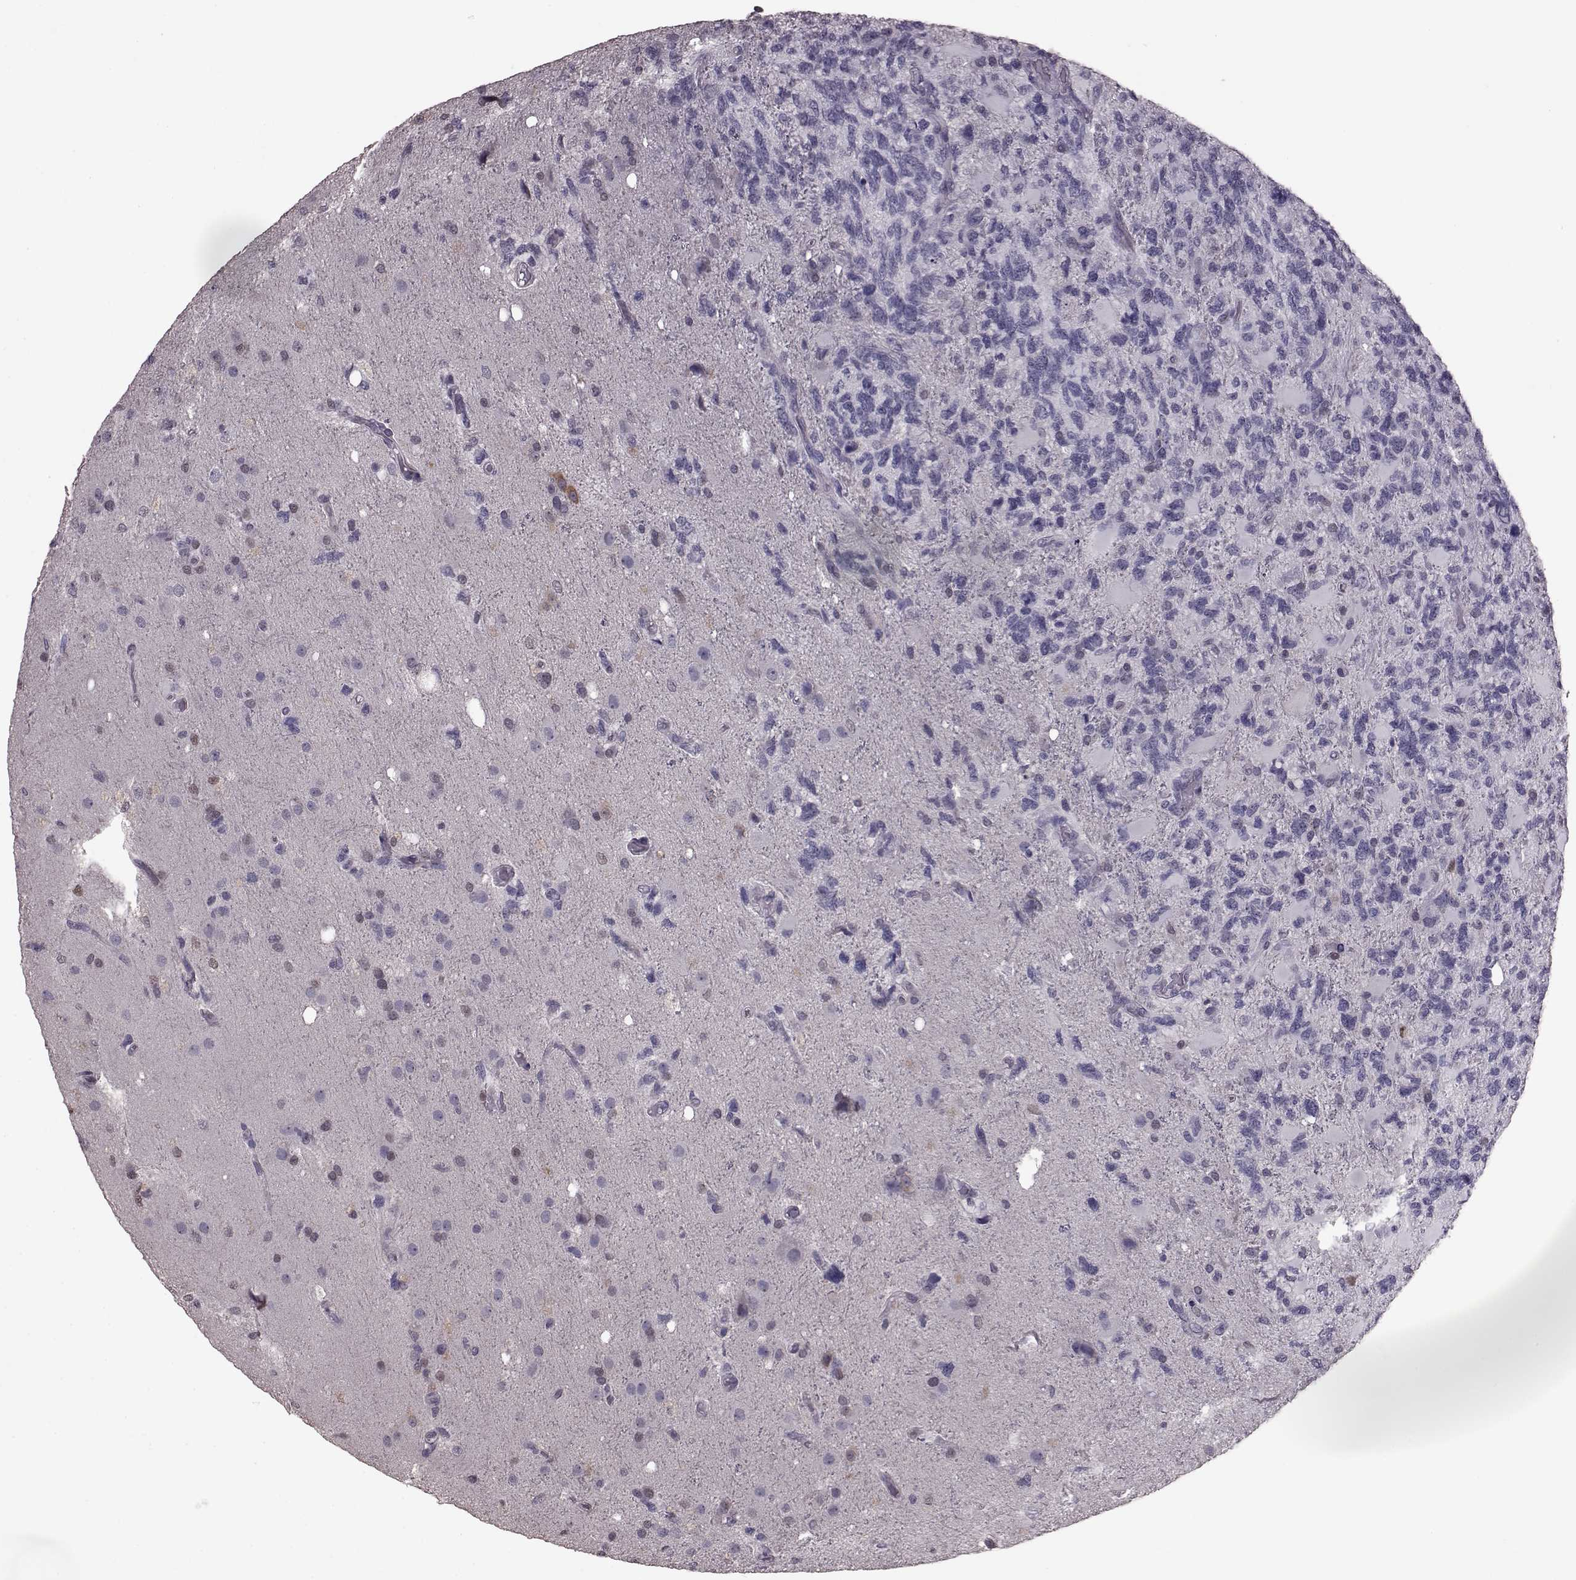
{"staining": {"intensity": "negative", "quantity": "none", "location": "none"}, "tissue": "glioma", "cell_type": "Tumor cells", "image_type": "cancer", "snomed": [{"axis": "morphology", "description": "Glioma, malignant, High grade"}, {"axis": "topography", "description": "Brain"}], "caption": "High power microscopy micrograph of an immunohistochemistry (IHC) image of high-grade glioma (malignant), revealing no significant positivity in tumor cells.", "gene": "TSKS", "patient": {"sex": "female", "age": 71}}